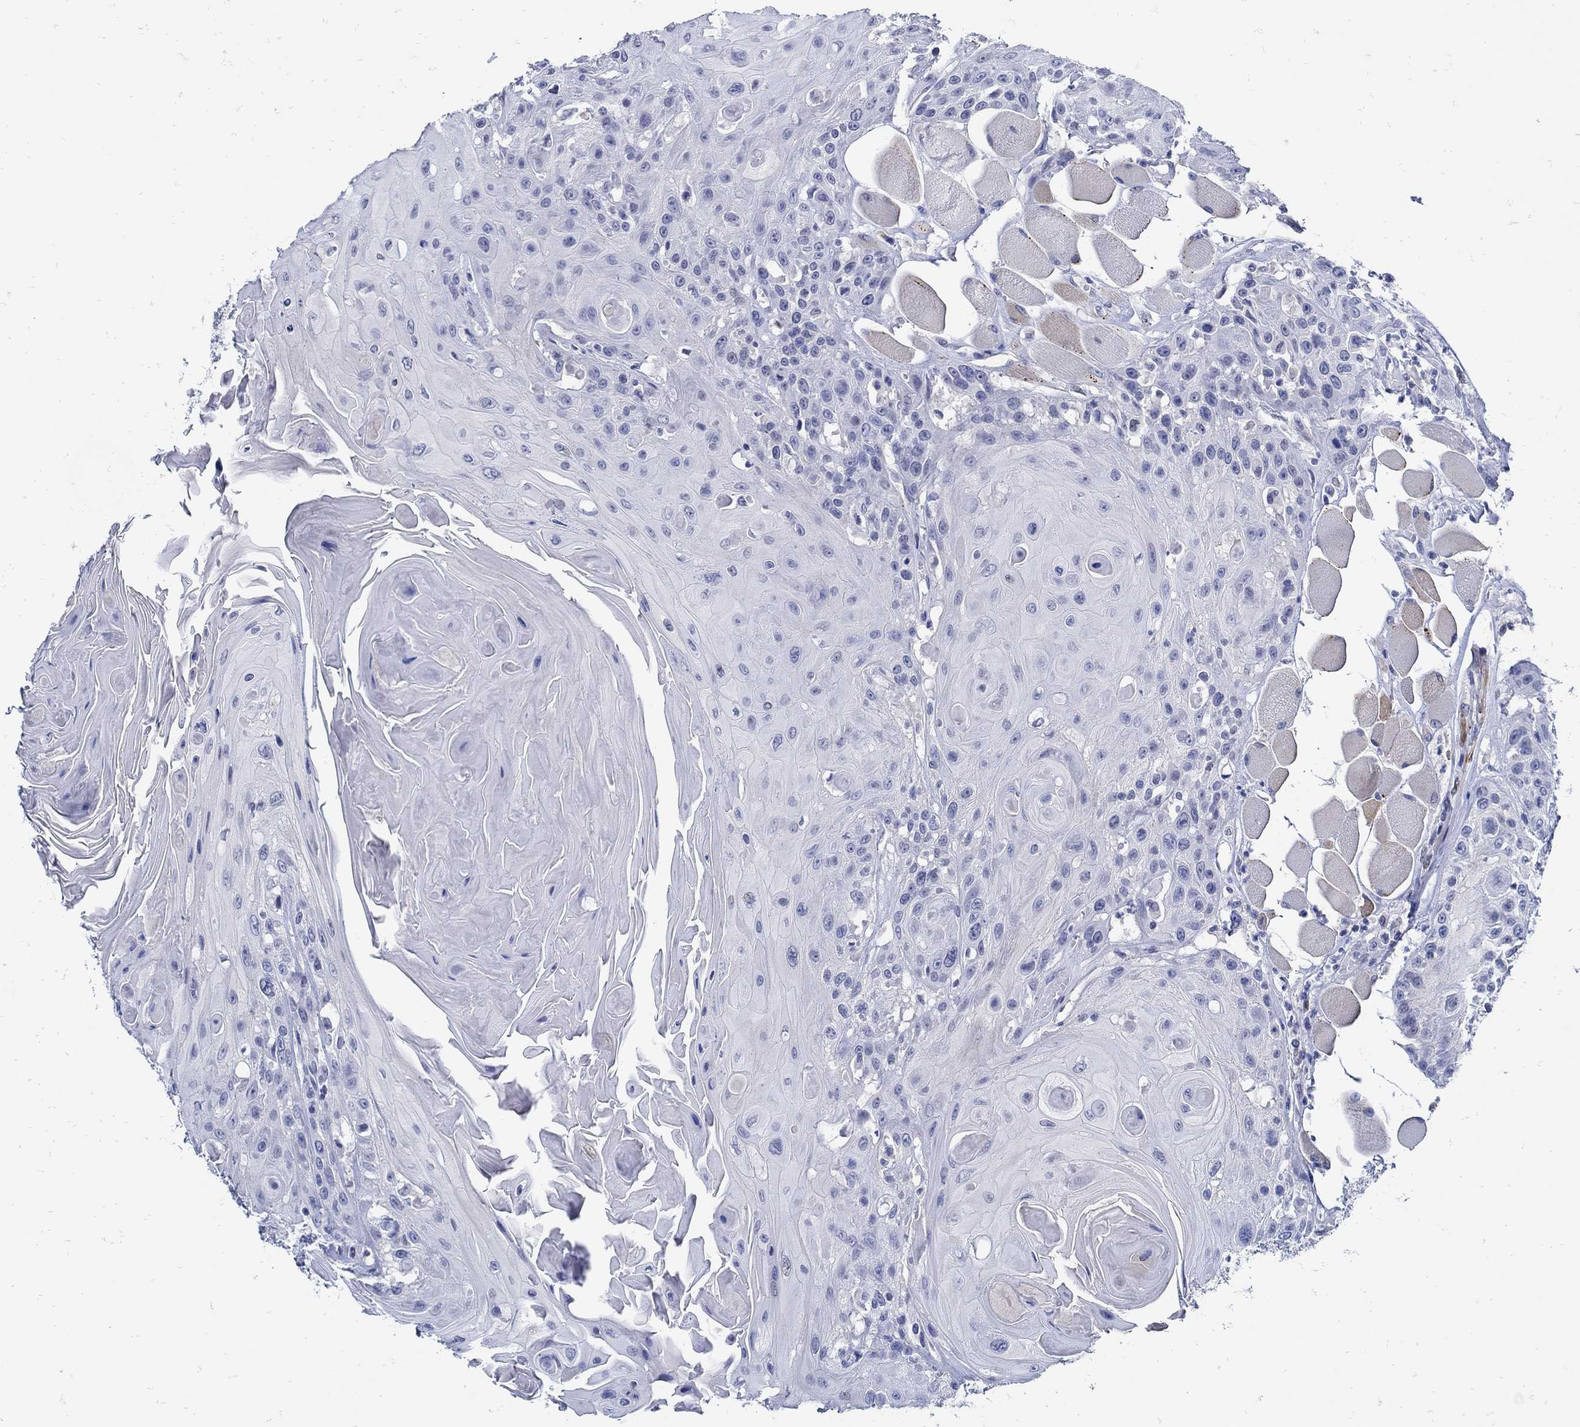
{"staining": {"intensity": "negative", "quantity": "none", "location": "none"}, "tissue": "head and neck cancer", "cell_type": "Tumor cells", "image_type": "cancer", "snomed": [{"axis": "morphology", "description": "Squamous cell carcinoma, NOS"}, {"axis": "topography", "description": "Head-Neck"}], "caption": "This is an immunohistochemistry histopathology image of human head and neck cancer (squamous cell carcinoma). There is no positivity in tumor cells.", "gene": "NOS1", "patient": {"sex": "female", "age": 59}}